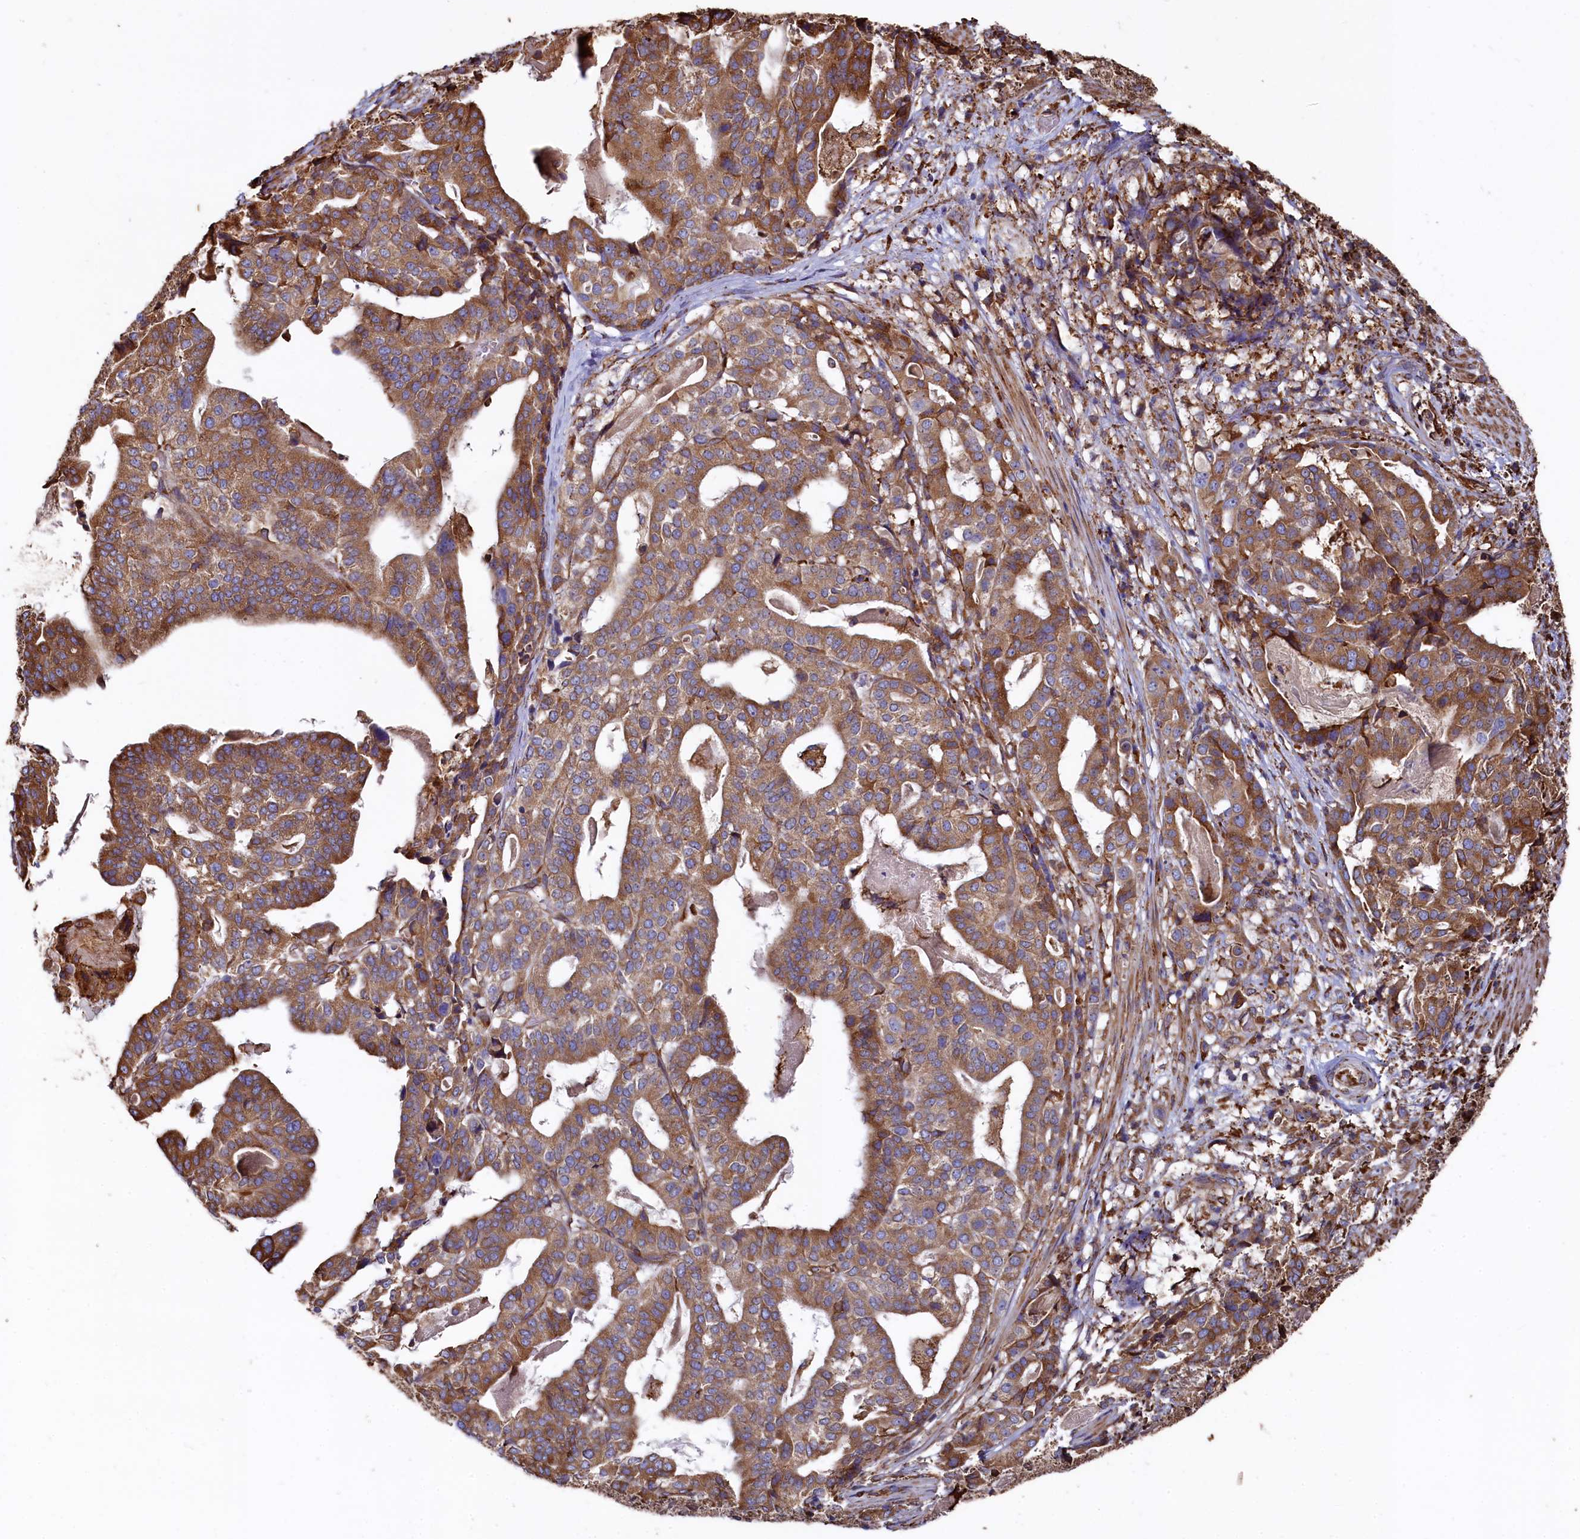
{"staining": {"intensity": "moderate", "quantity": ">75%", "location": "cytoplasmic/membranous"}, "tissue": "stomach cancer", "cell_type": "Tumor cells", "image_type": "cancer", "snomed": [{"axis": "morphology", "description": "Adenocarcinoma, NOS"}, {"axis": "topography", "description": "Stomach"}], "caption": "Stomach cancer (adenocarcinoma) stained for a protein exhibits moderate cytoplasmic/membranous positivity in tumor cells. Ihc stains the protein in brown and the nuclei are stained blue.", "gene": "NEURL1B", "patient": {"sex": "male", "age": 48}}